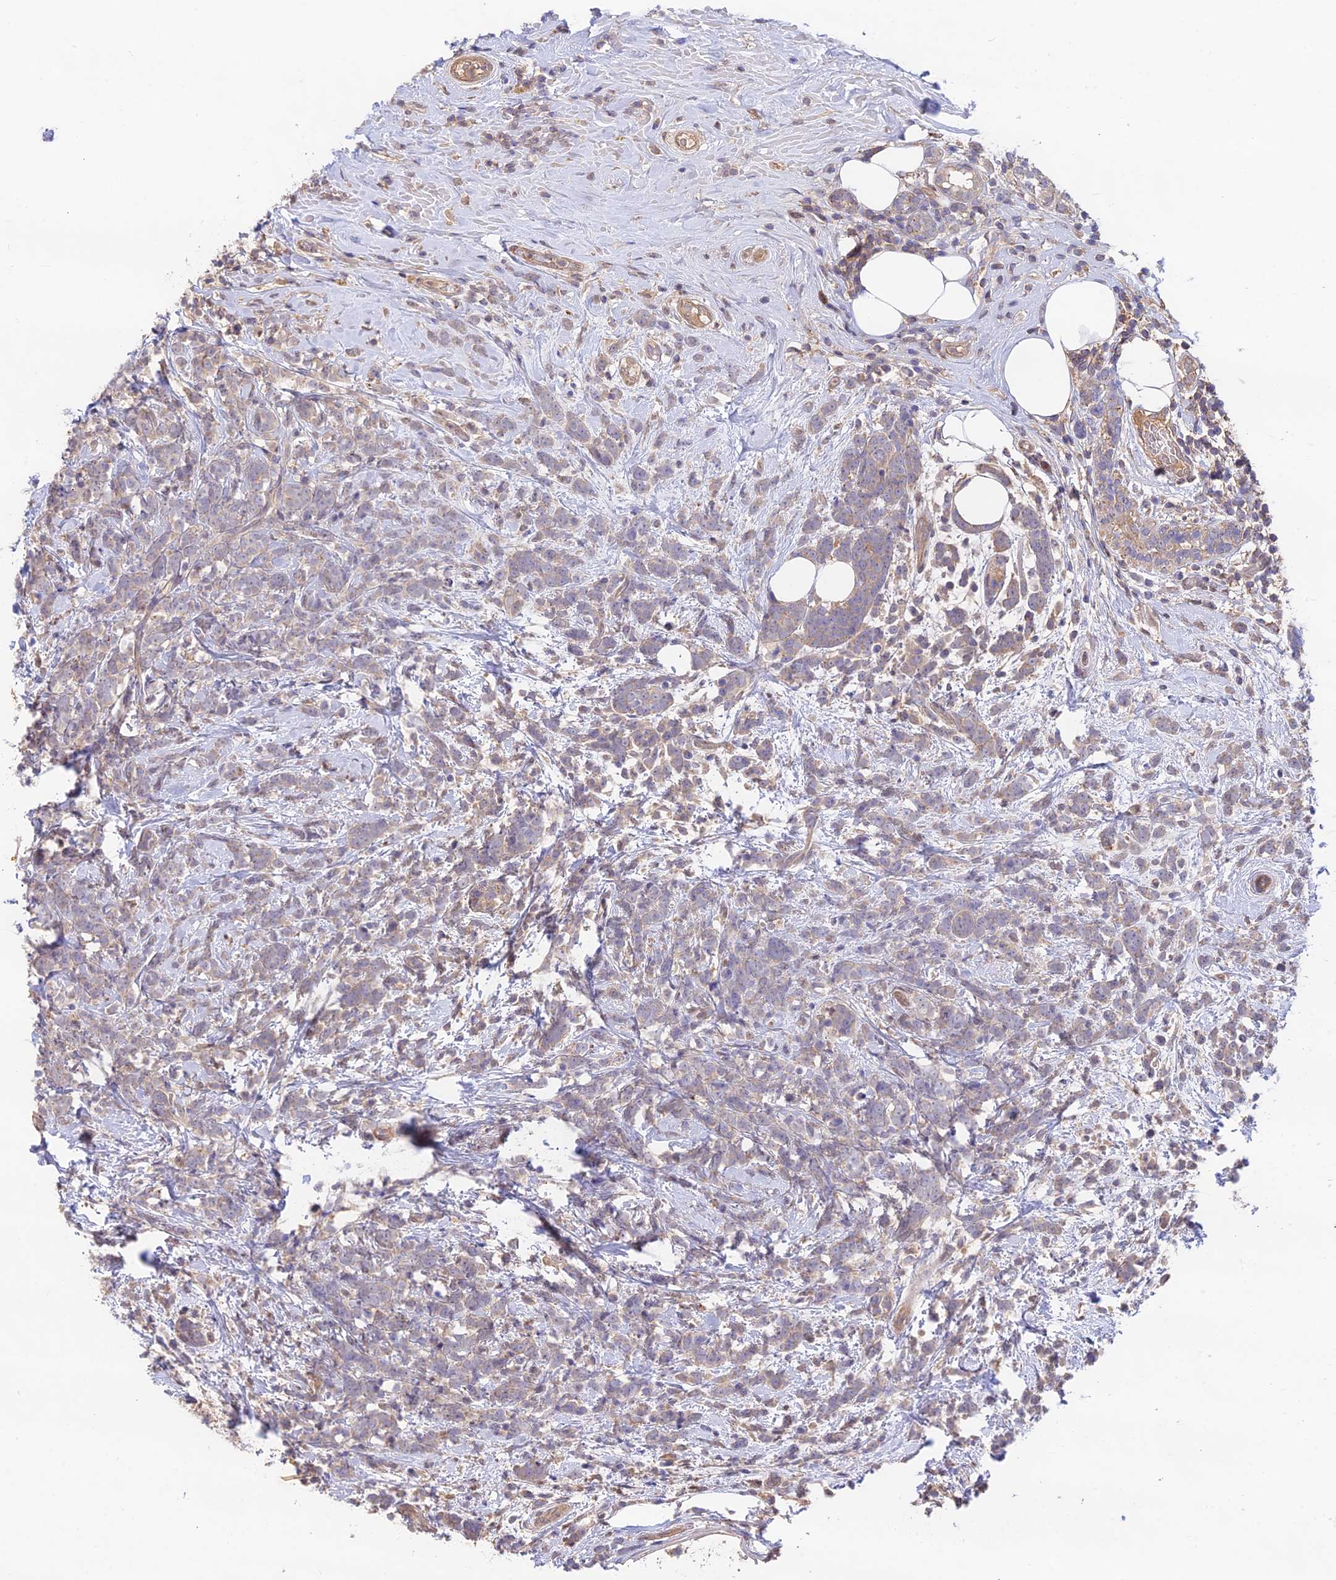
{"staining": {"intensity": "weak", "quantity": ">75%", "location": "cytoplasmic/membranous"}, "tissue": "breast cancer", "cell_type": "Tumor cells", "image_type": "cancer", "snomed": [{"axis": "morphology", "description": "Lobular carcinoma"}, {"axis": "topography", "description": "Breast"}], "caption": "Immunohistochemistry (IHC) histopathology image of neoplastic tissue: breast lobular carcinoma stained using immunohistochemistry exhibits low levels of weak protein expression localized specifically in the cytoplasmic/membranous of tumor cells, appearing as a cytoplasmic/membranous brown color.", "gene": "CLCF1", "patient": {"sex": "female", "age": 58}}